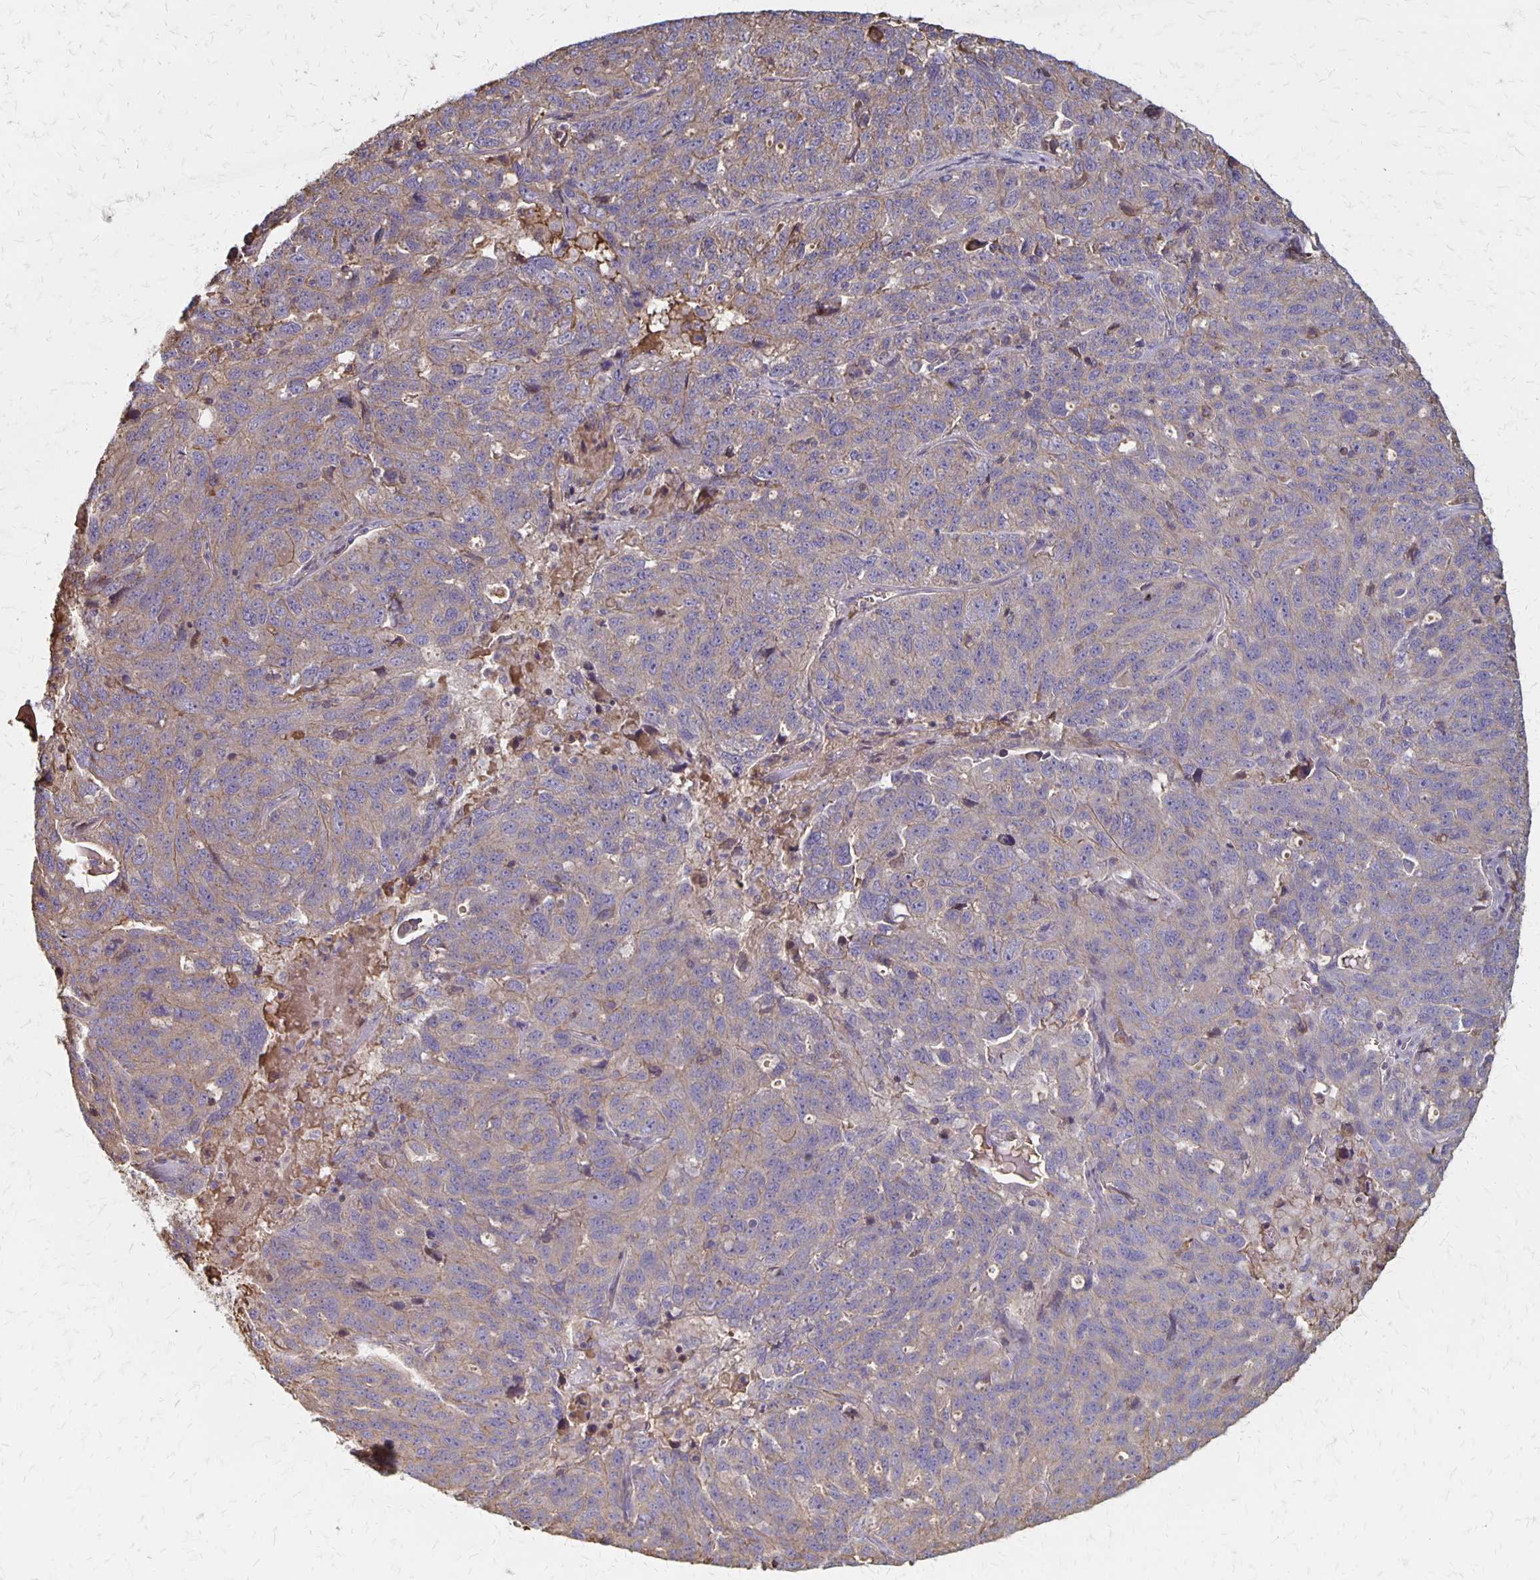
{"staining": {"intensity": "weak", "quantity": "<25%", "location": "cytoplasmic/membranous"}, "tissue": "ovarian cancer", "cell_type": "Tumor cells", "image_type": "cancer", "snomed": [{"axis": "morphology", "description": "Cystadenocarcinoma, serous, NOS"}, {"axis": "topography", "description": "Ovary"}], "caption": "A histopathology image of human serous cystadenocarcinoma (ovarian) is negative for staining in tumor cells.", "gene": "PROM2", "patient": {"sex": "female", "age": 71}}